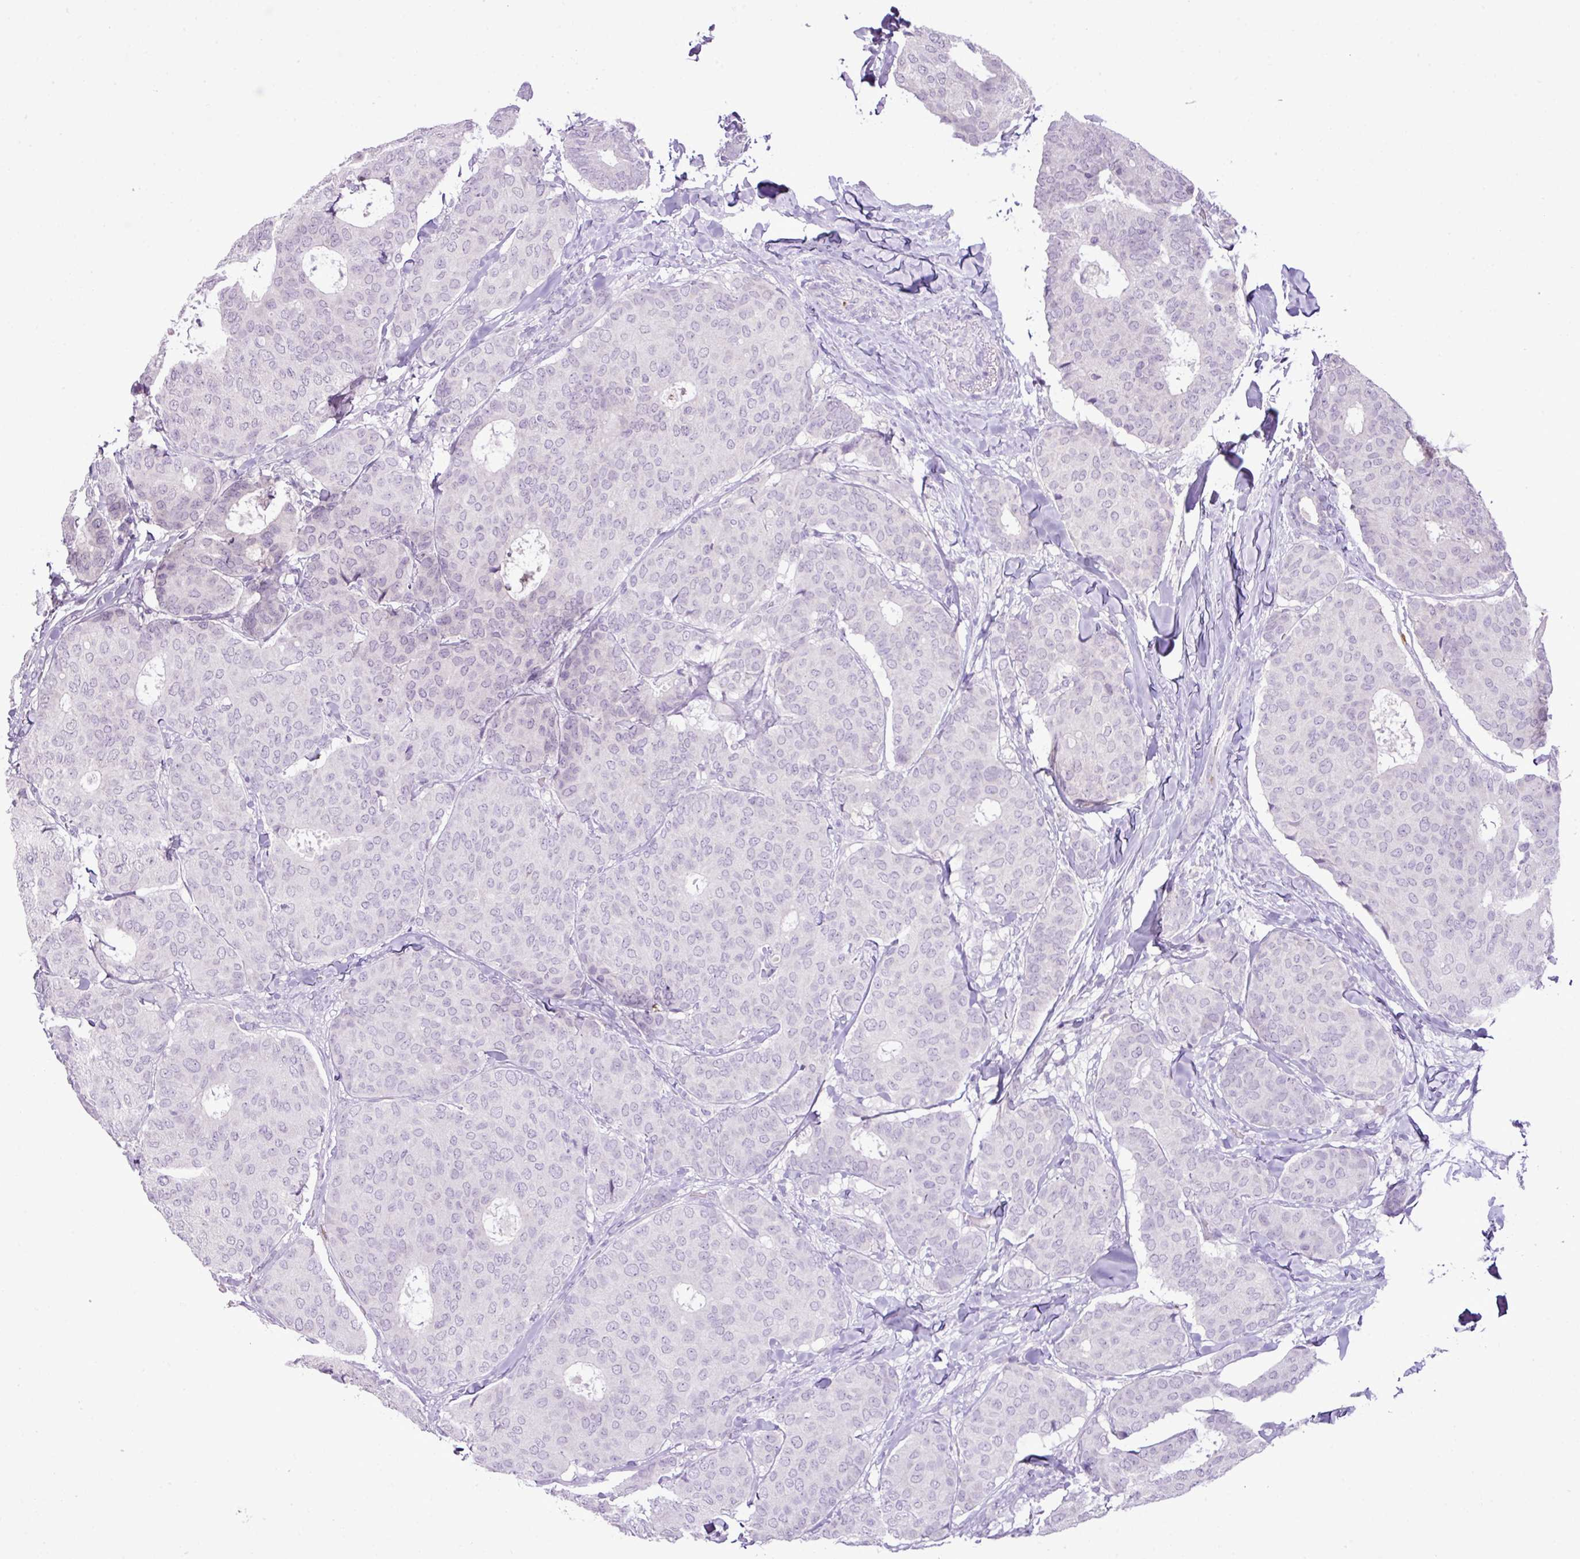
{"staining": {"intensity": "negative", "quantity": "none", "location": "none"}, "tissue": "breast cancer", "cell_type": "Tumor cells", "image_type": "cancer", "snomed": [{"axis": "morphology", "description": "Duct carcinoma"}, {"axis": "topography", "description": "Breast"}], "caption": "Tumor cells show no significant protein expression in breast cancer.", "gene": "HTR3E", "patient": {"sex": "female", "age": 75}}